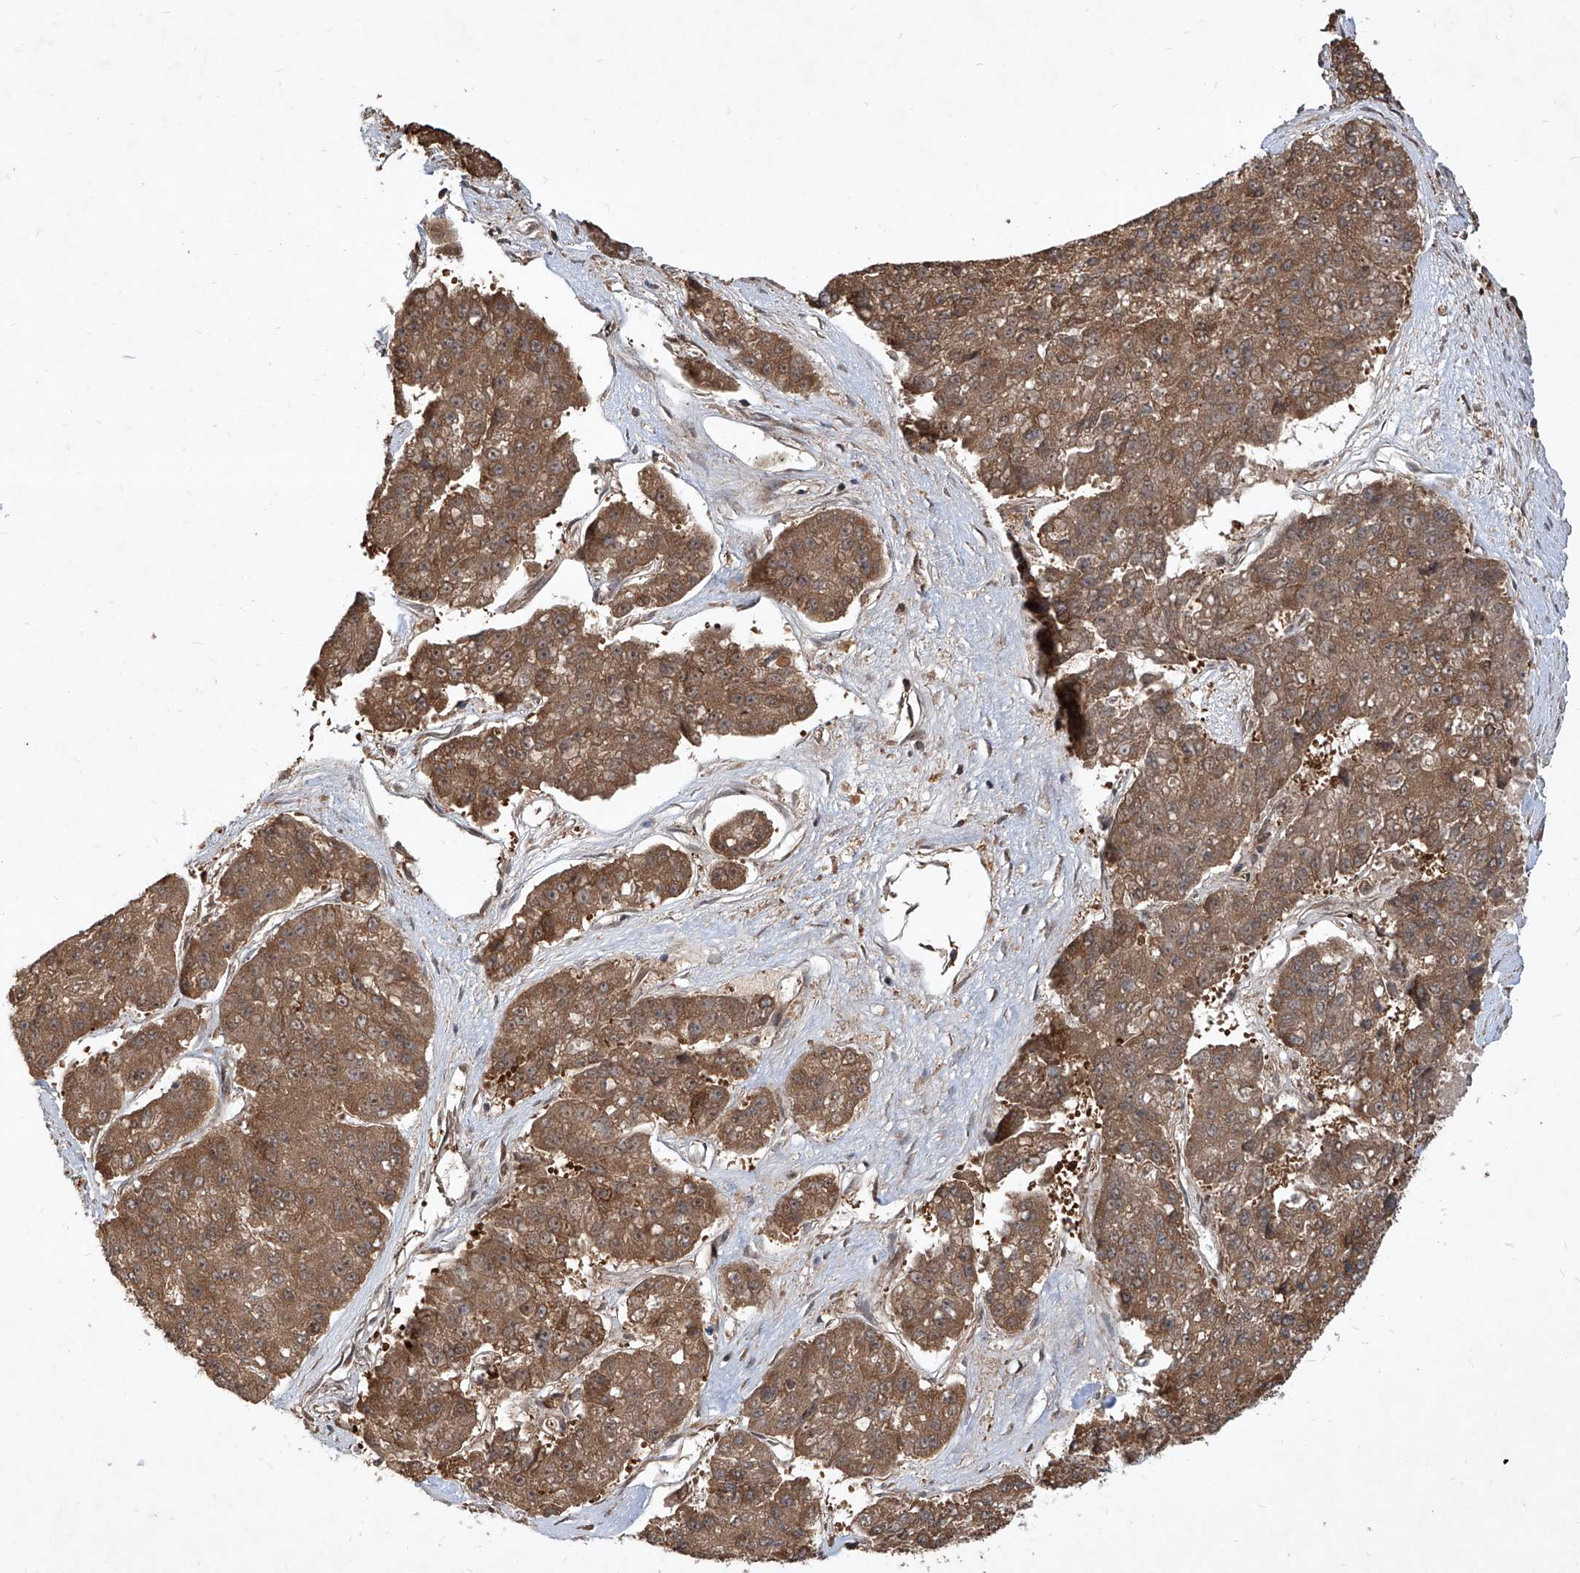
{"staining": {"intensity": "strong", "quantity": ">75%", "location": "cytoplasmic/membranous,nuclear"}, "tissue": "pancreatic cancer", "cell_type": "Tumor cells", "image_type": "cancer", "snomed": [{"axis": "morphology", "description": "Adenocarcinoma, NOS"}, {"axis": "topography", "description": "Pancreas"}], "caption": "Immunohistochemical staining of human pancreatic cancer (adenocarcinoma) demonstrates high levels of strong cytoplasmic/membranous and nuclear staining in about >75% of tumor cells. Using DAB (brown) and hematoxylin (blue) stains, captured at high magnification using brightfield microscopy.", "gene": "MAGED2", "patient": {"sex": "male", "age": 50}}